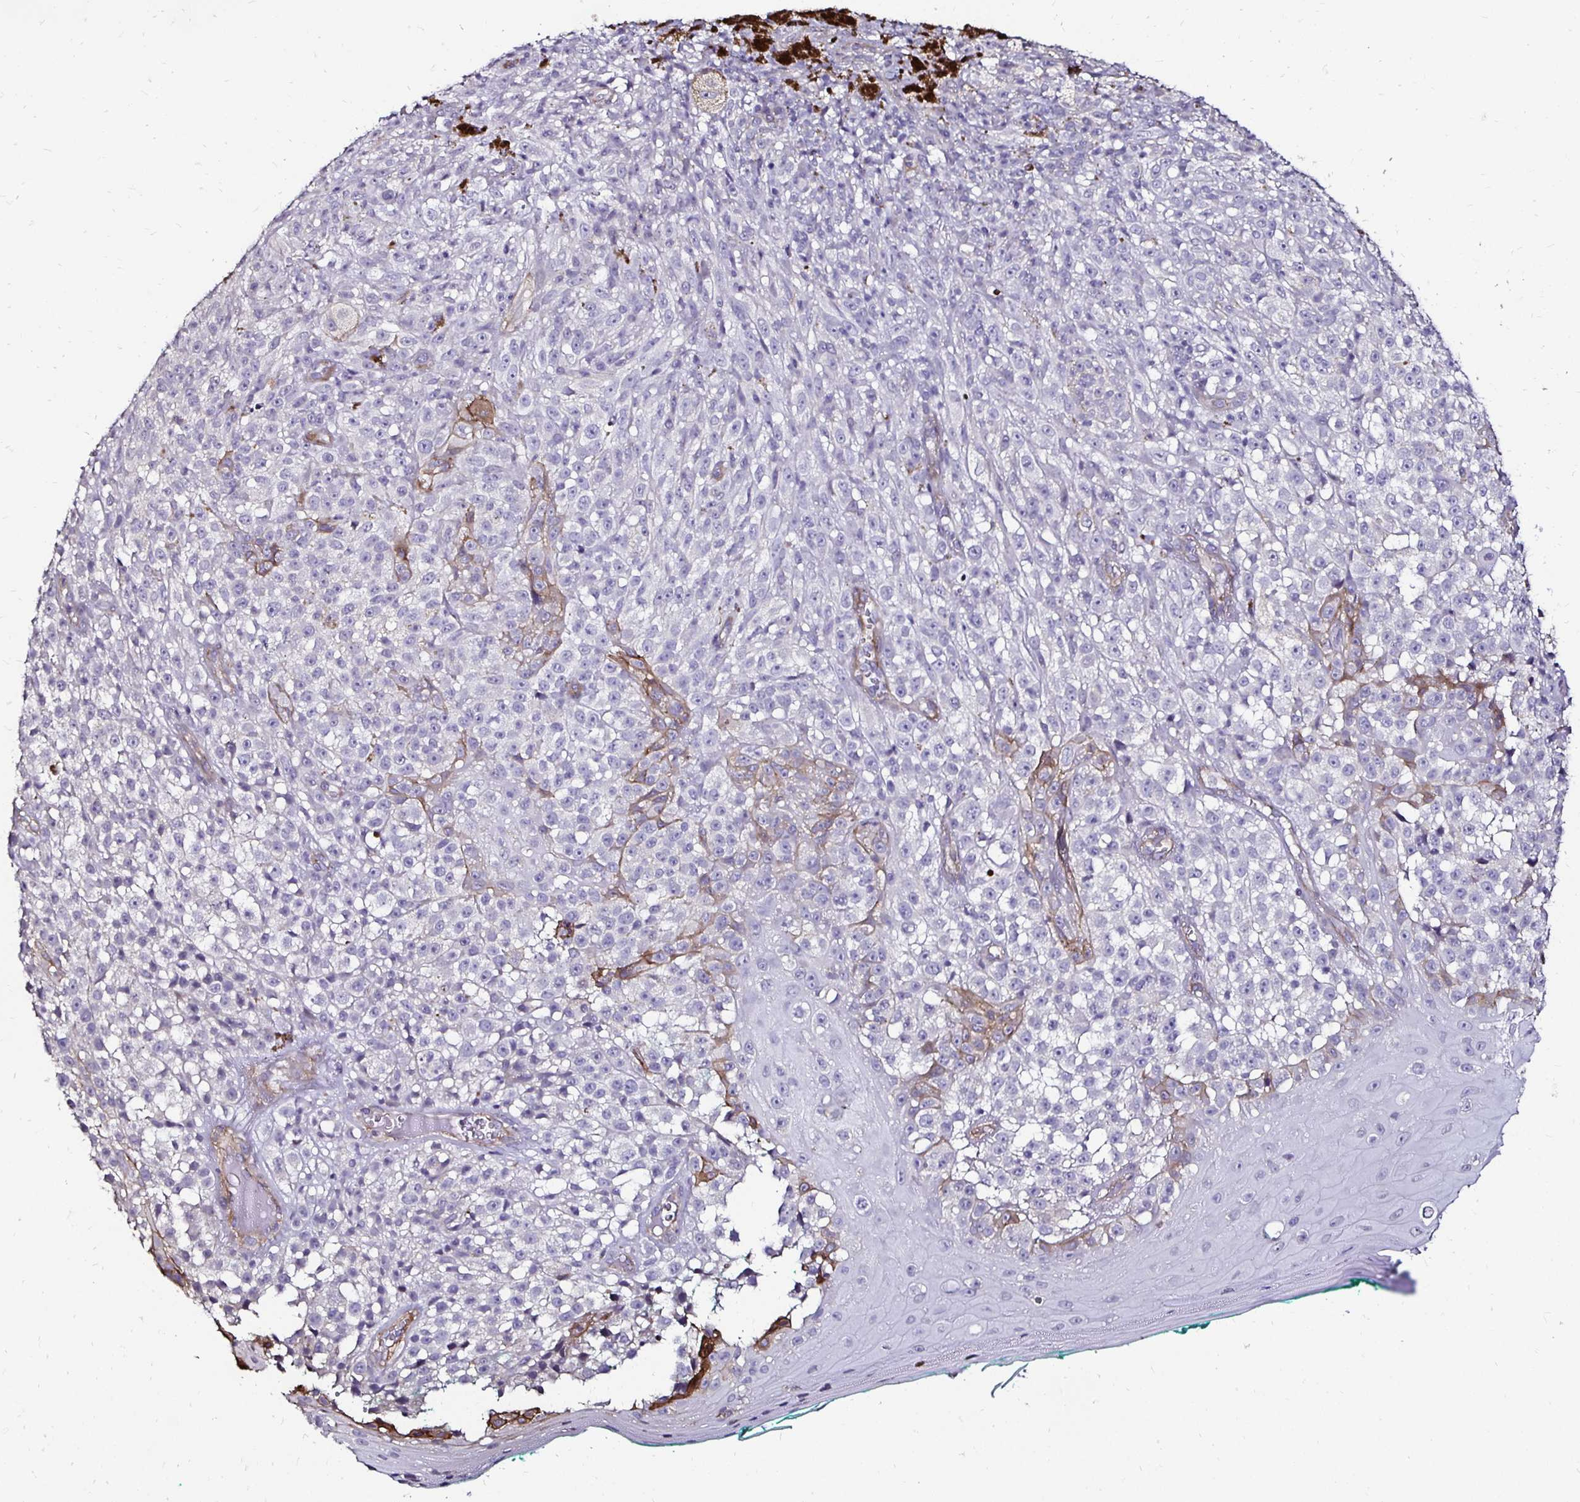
{"staining": {"intensity": "negative", "quantity": "none", "location": "none"}, "tissue": "melanoma", "cell_type": "Tumor cells", "image_type": "cancer", "snomed": [{"axis": "morphology", "description": "Malignant melanoma, NOS"}, {"axis": "topography", "description": "Skin"}], "caption": "Immunohistochemistry (IHC) photomicrograph of malignant melanoma stained for a protein (brown), which displays no expression in tumor cells.", "gene": "ITGB1", "patient": {"sex": "male", "age": 79}}